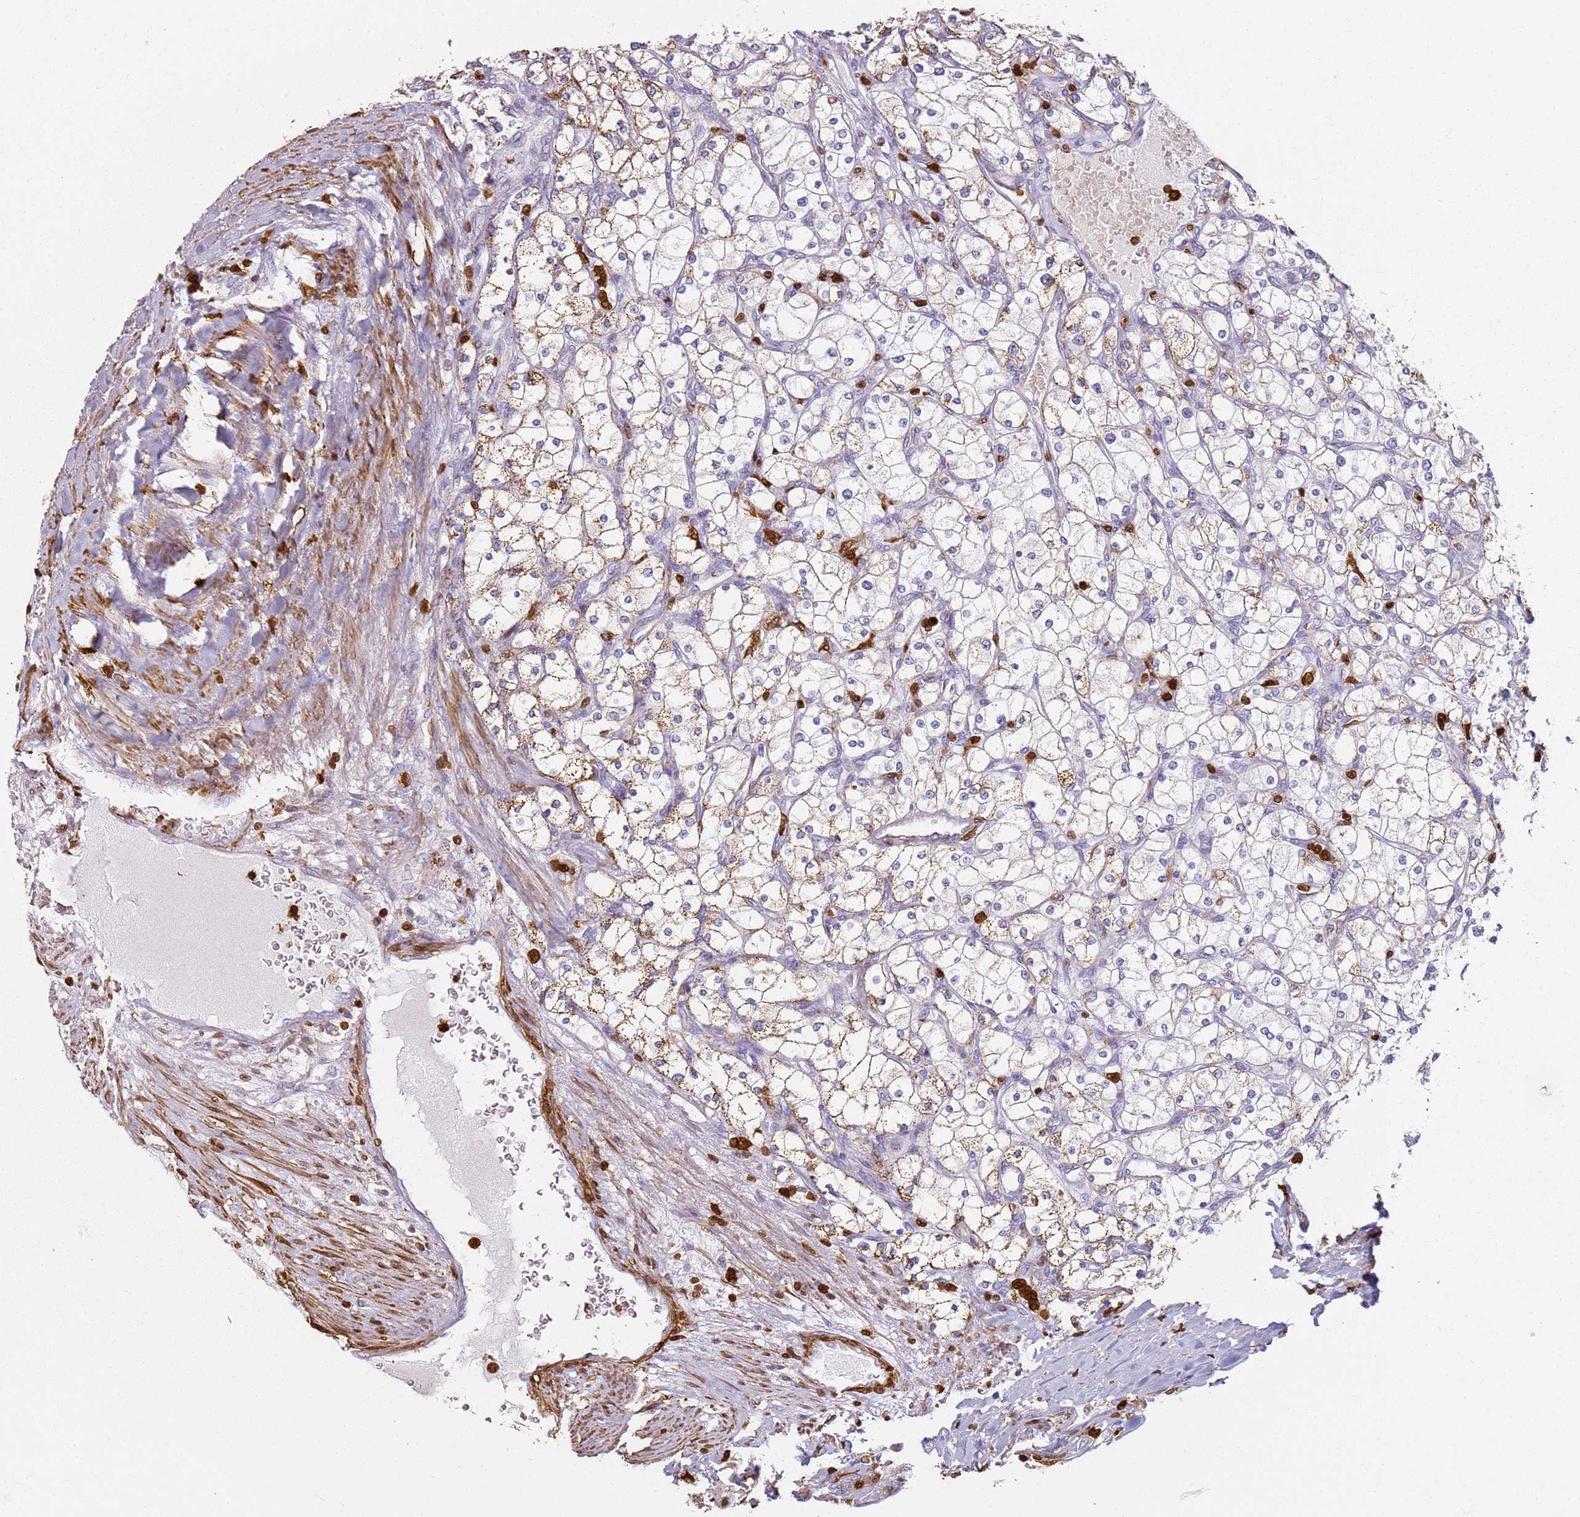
{"staining": {"intensity": "negative", "quantity": "none", "location": "none"}, "tissue": "renal cancer", "cell_type": "Tumor cells", "image_type": "cancer", "snomed": [{"axis": "morphology", "description": "Adenocarcinoma, NOS"}, {"axis": "topography", "description": "Kidney"}], "caption": "IHC photomicrograph of neoplastic tissue: renal cancer stained with DAB (3,3'-diaminobenzidine) exhibits no significant protein expression in tumor cells.", "gene": "S100A4", "patient": {"sex": "male", "age": 80}}